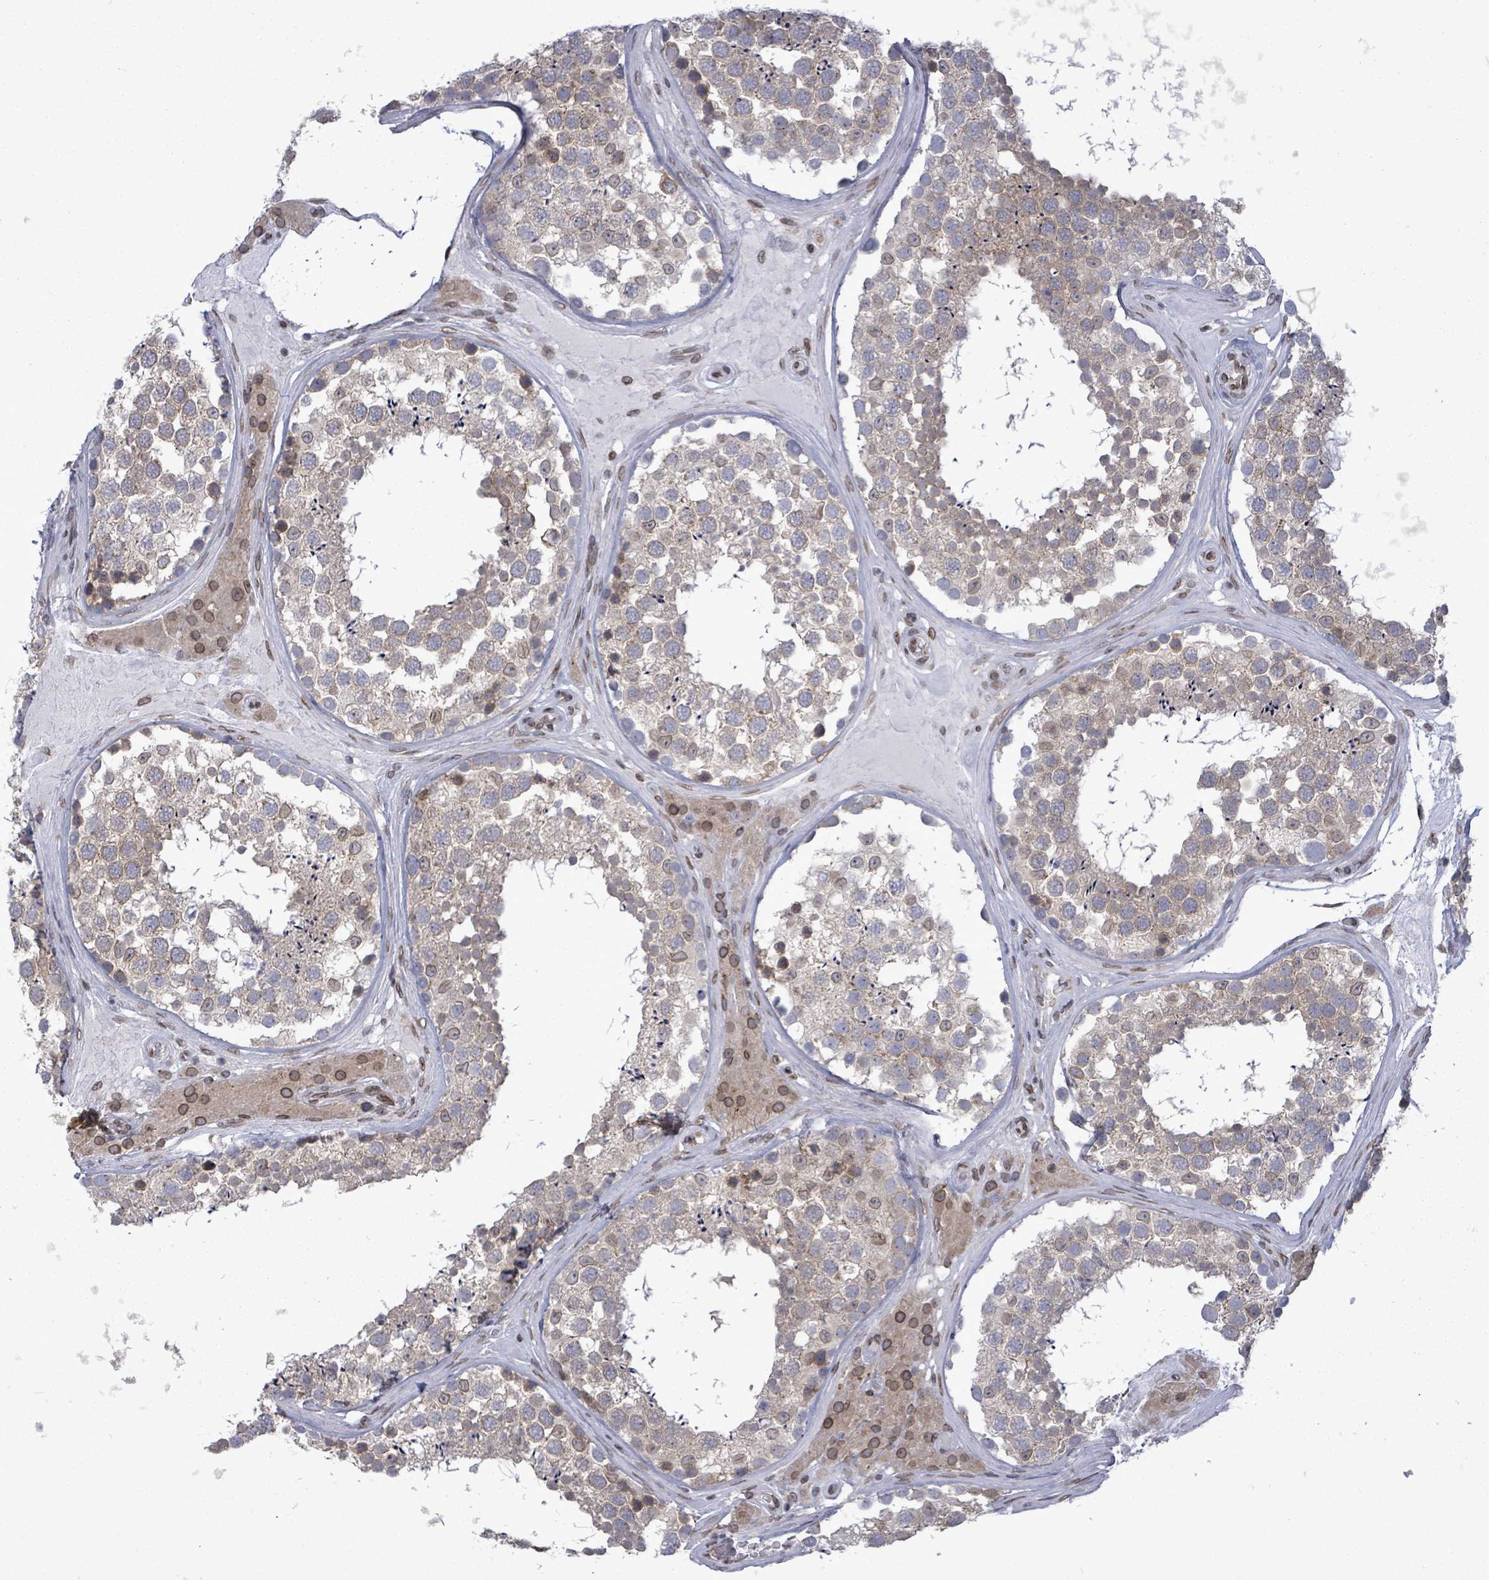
{"staining": {"intensity": "weak", "quantity": "25%-75%", "location": "cytoplasmic/membranous"}, "tissue": "testis", "cell_type": "Cells in seminiferous ducts", "image_type": "normal", "snomed": [{"axis": "morphology", "description": "Normal tissue, NOS"}, {"axis": "topography", "description": "Testis"}], "caption": "About 25%-75% of cells in seminiferous ducts in unremarkable testis show weak cytoplasmic/membranous protein positivity as visualized by brown immunohistochemical staining.", "gene": "ARFGAP1", "patient": {"sex": "male", "age": 46}}